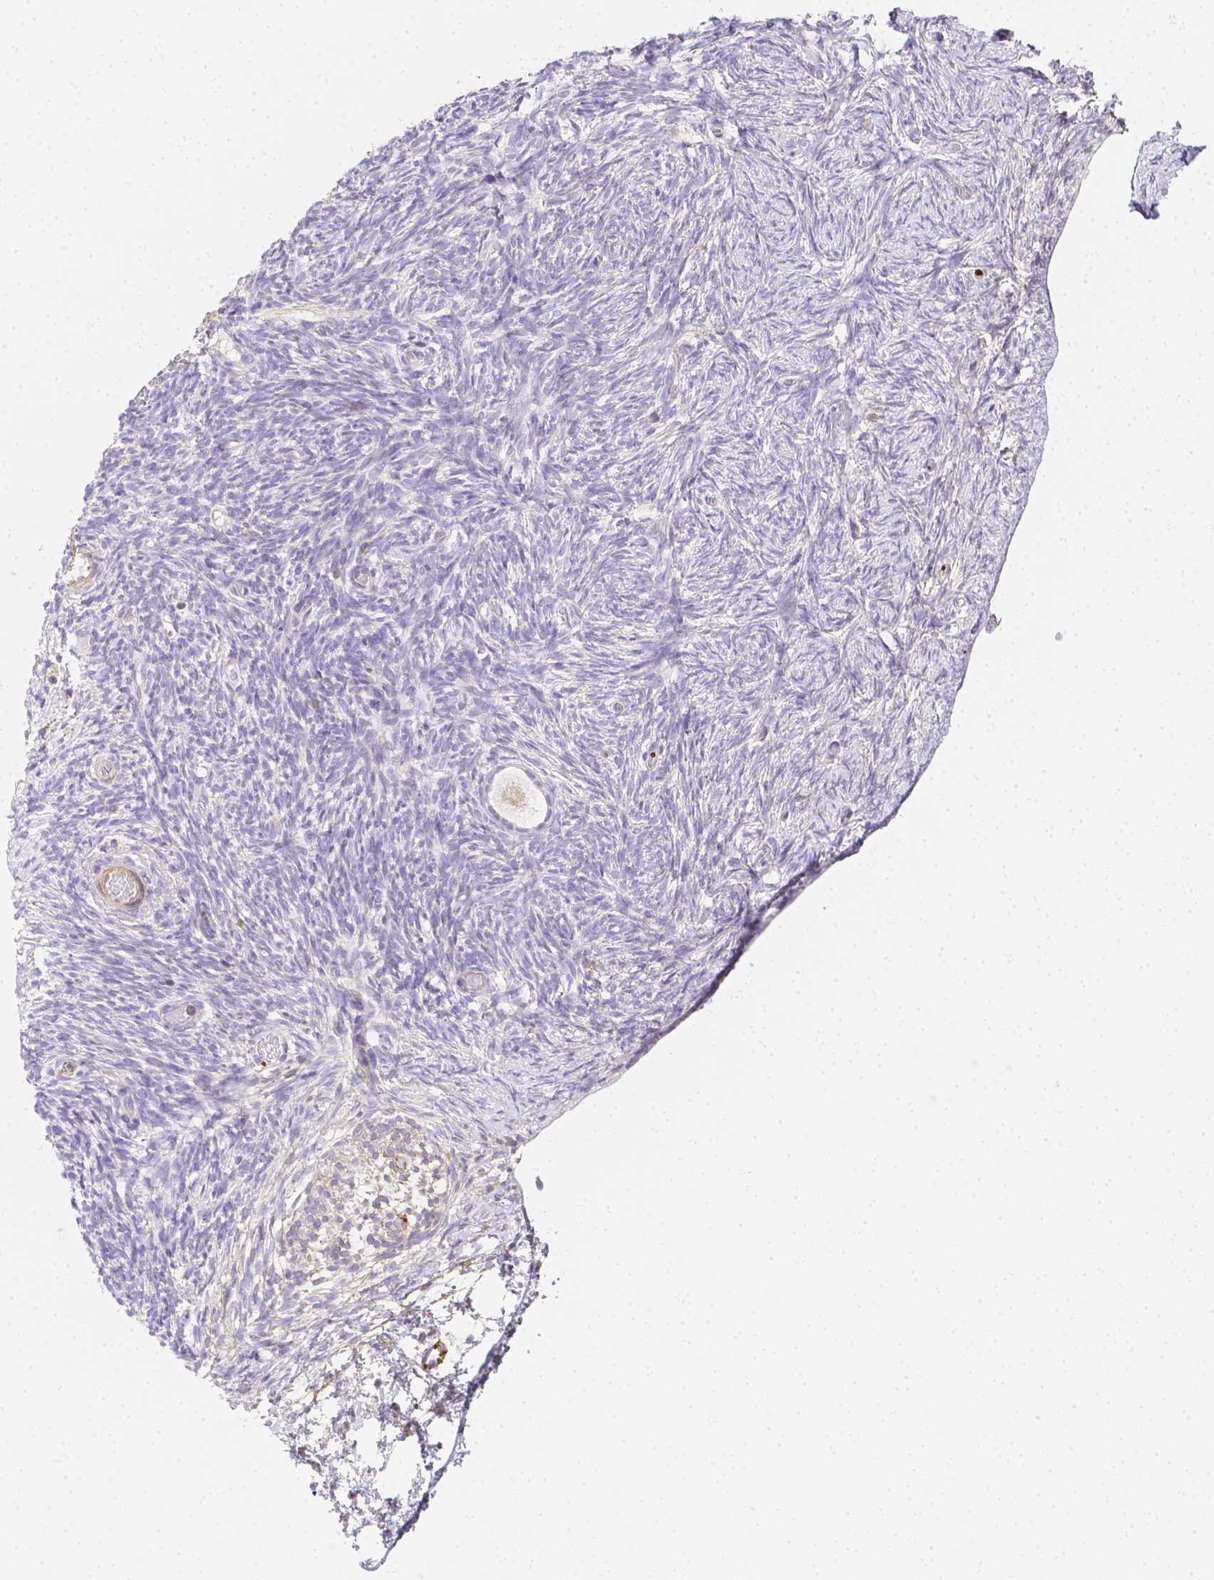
{"staining": {"intensity": "moderate", "quantity": "25%-75%", "location": "cytoplasmic/membranous"}, "tissue": "ovary", "cell_type": "Follicle cells", "image_type": "normal", "snomed": [{"axis": "morphology", "description": "Normal tissue, NOS"}, {"axis": "topography", "description": "Ovary"}], "caption": "Follicle cells display medium levels of moderate cytoplasmic/membranous positivity in about 25%-75% of cells in unremarkable human ovary. Immunohistochemistry stains the protein of interest in brown and the nuclei are stained blue.", "gene": "ASAH2B", "patient": {"sex": "female", "age": 39}}